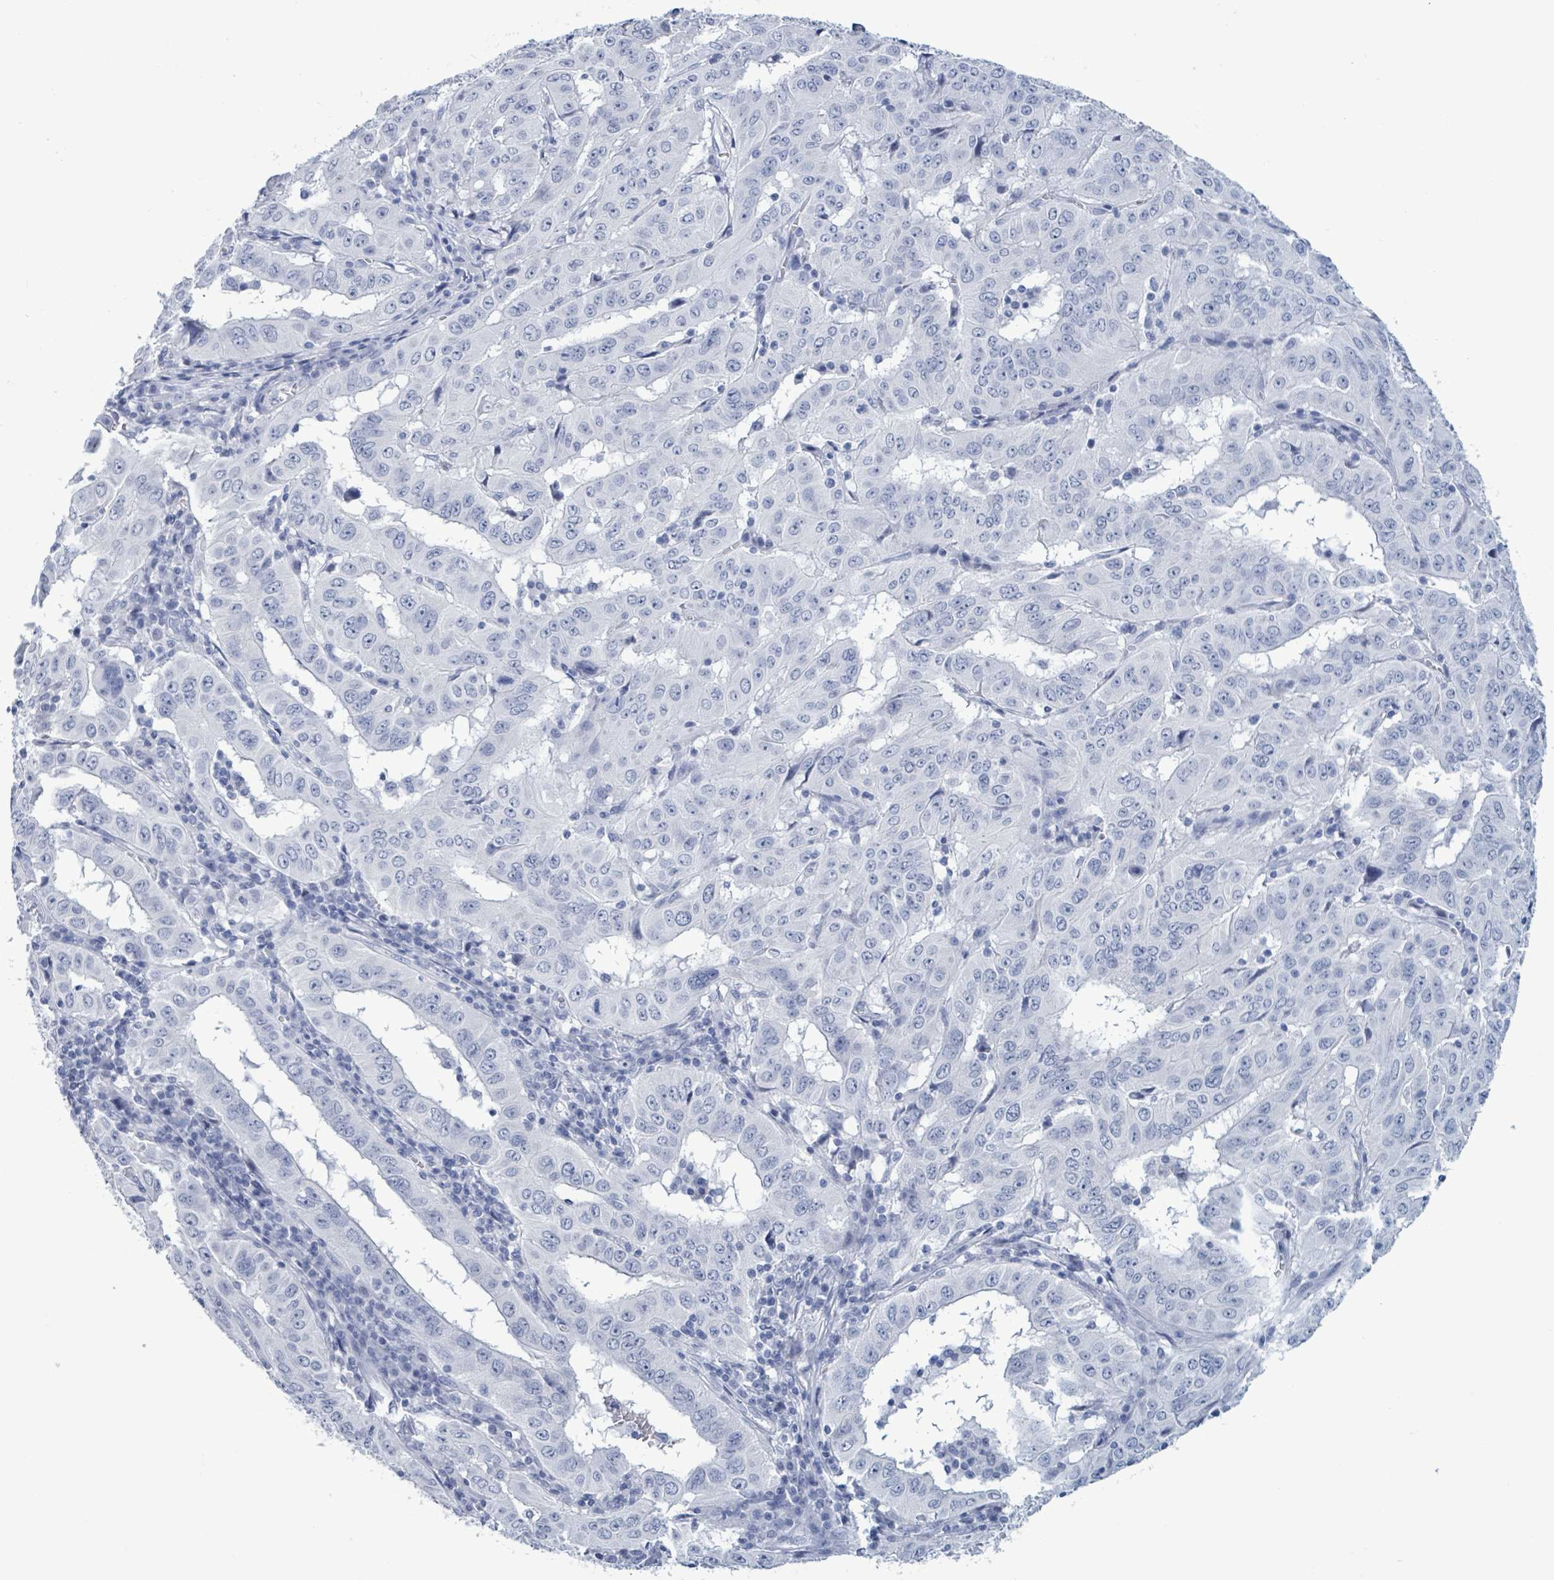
{"staining": {"intensity": "negative", "quantity": "none", "location": "none"}, "tissue": "pancreatic cancer", "cell_type": "Tumor cells", "image_type": "cancer", "snomed": [{"axis": "morphology", "description": "Adenocarcinoma, NOS"}, {"axis": "topography", "description": "Pancreas"}], "caption": "Tumor cells are negative for protein expression in human pancreatic cancer (adenocarcinoma).", "gene": "NKX2-1", "patient": {"sex": "male", "age": 63}}